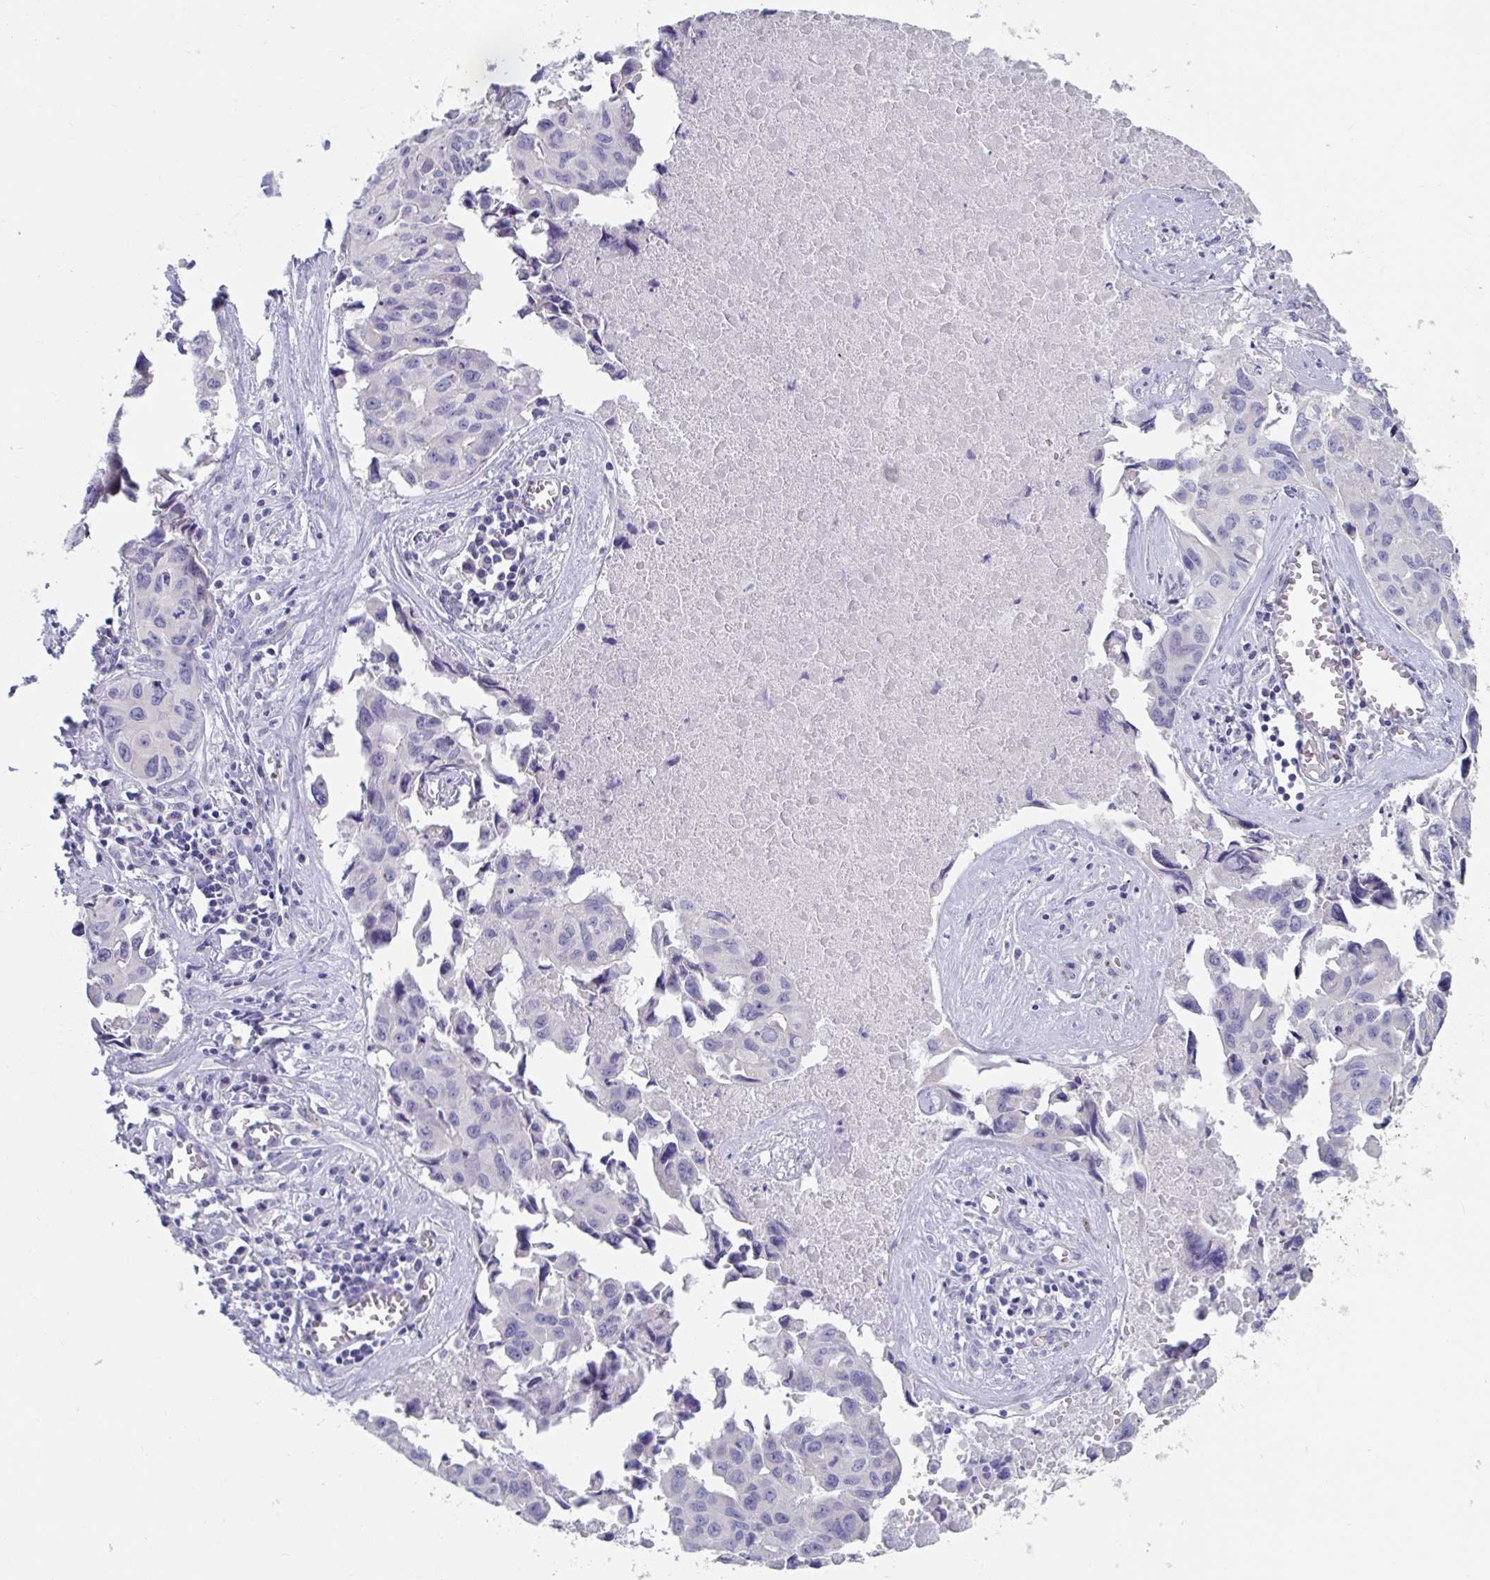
{"staining": {"intensity": "negative", "quantity": "none", "location": "none"}, "tissue": "lung cancer", "cell_type": "Tumor cells", "image_type": "cancer", "snomed": [{"axis": "morphology", "description": "Adenocarcinoma, NOS"}, {"axis": "topography", "description": "Lymph node"}, {"axis": "topography", "description": "Lung"}], "caption": "This is an IHC micrograph of human lung cancer (adenocarcinoma). There is no expression in tumor cells.", "gene": "ABHD16A", "patient": {"sex": "male", "age": 64}}